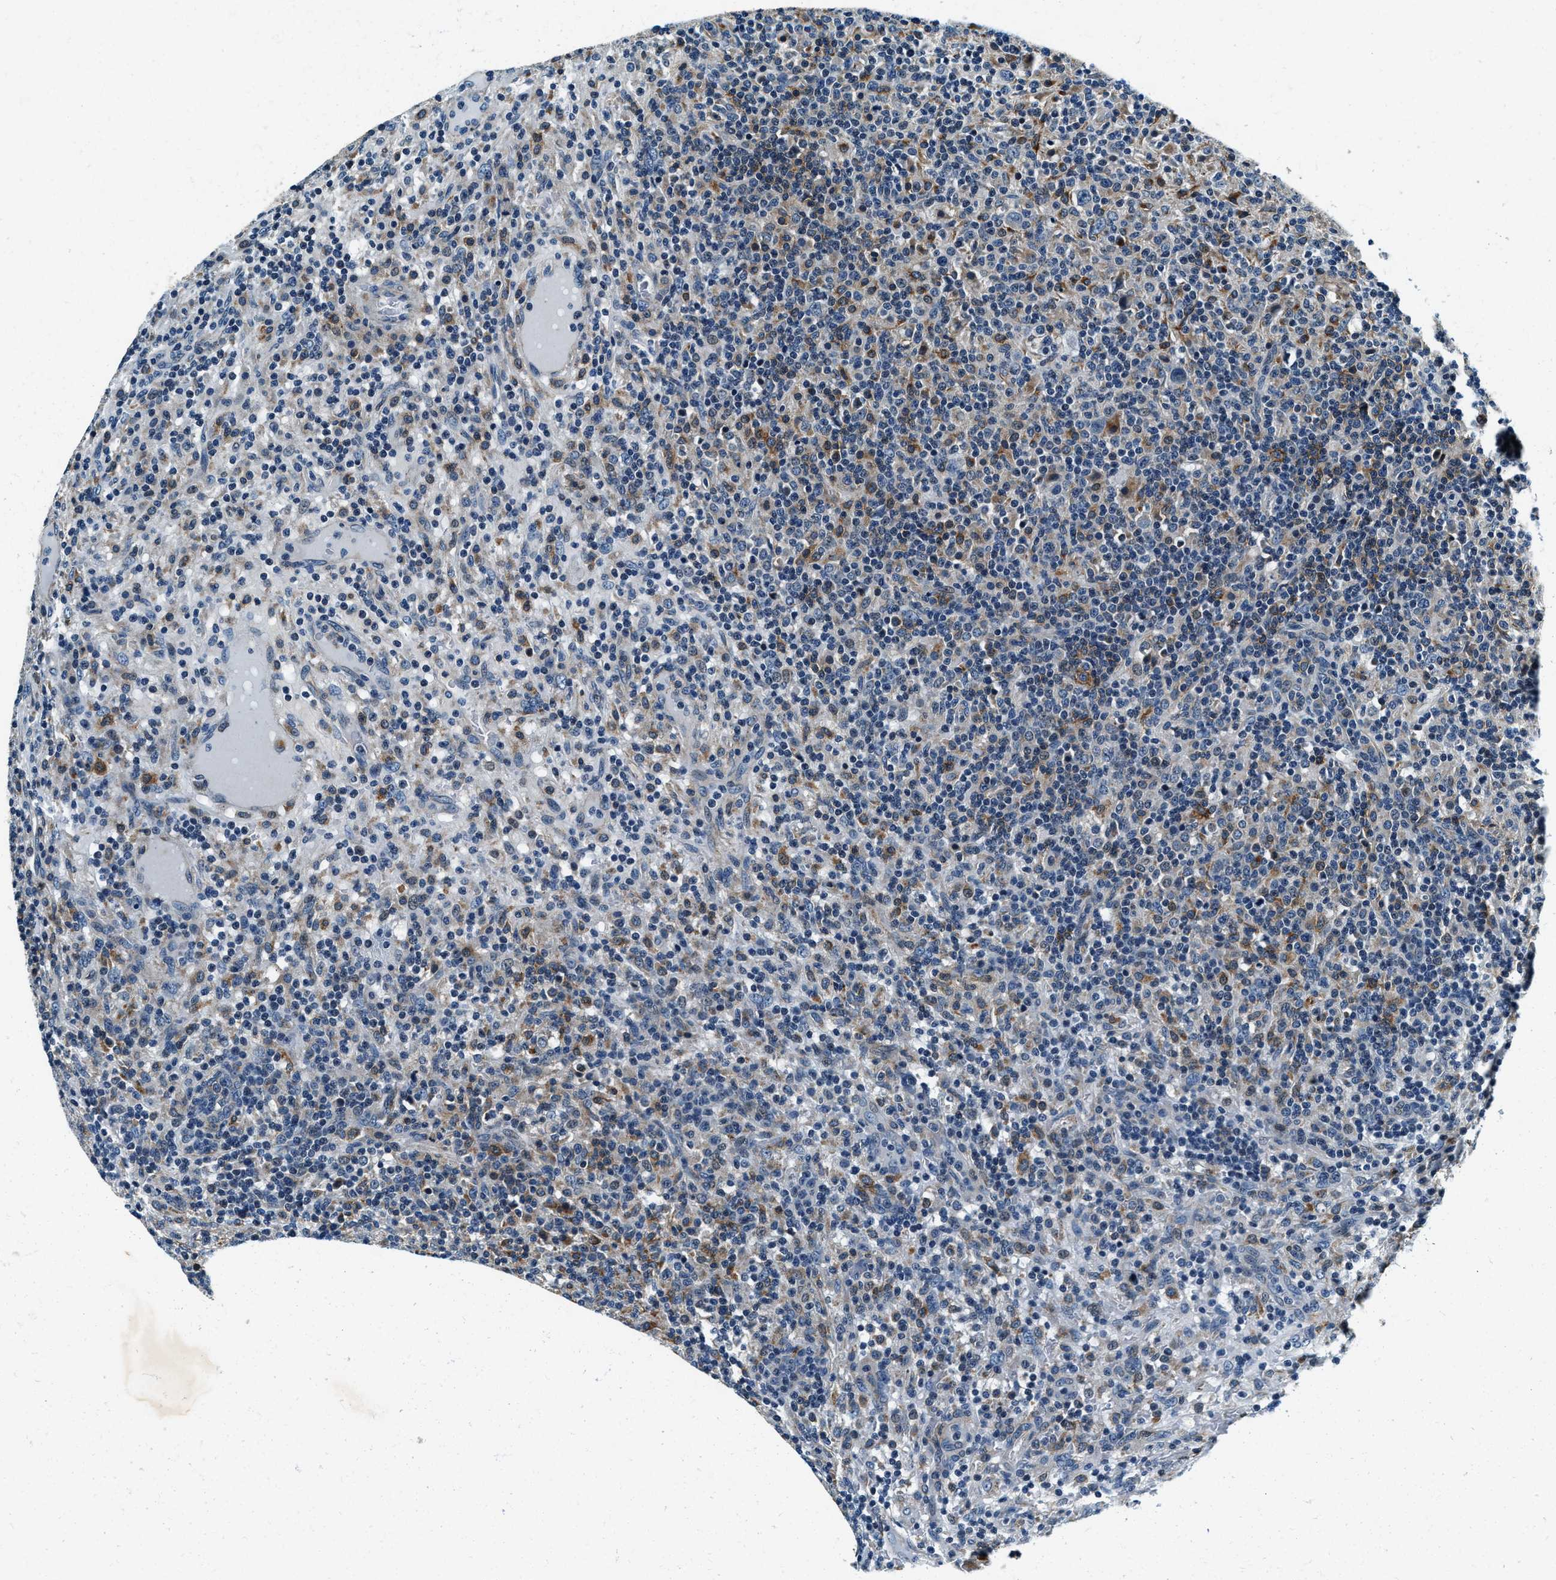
{"staining": {"intensity": "moderate", "quantity": "<25%", "location": "cytoplasmic/membranous"}, "tissue": "lymphoma", "cell_type": "Tumor cells", "image_type": "cancer", "snomed": [{"axis": "morphology", "description": "Hodgkin's disease, NOS"}, {"axis": "topography", "description": "Lymph node"}], "caption": "Hodgkin's disease stained with a protein marker exhibits moderate staining in tumor cells.", "gene": "C2orf66", "patient": {"sex": "male", "age": 70}}